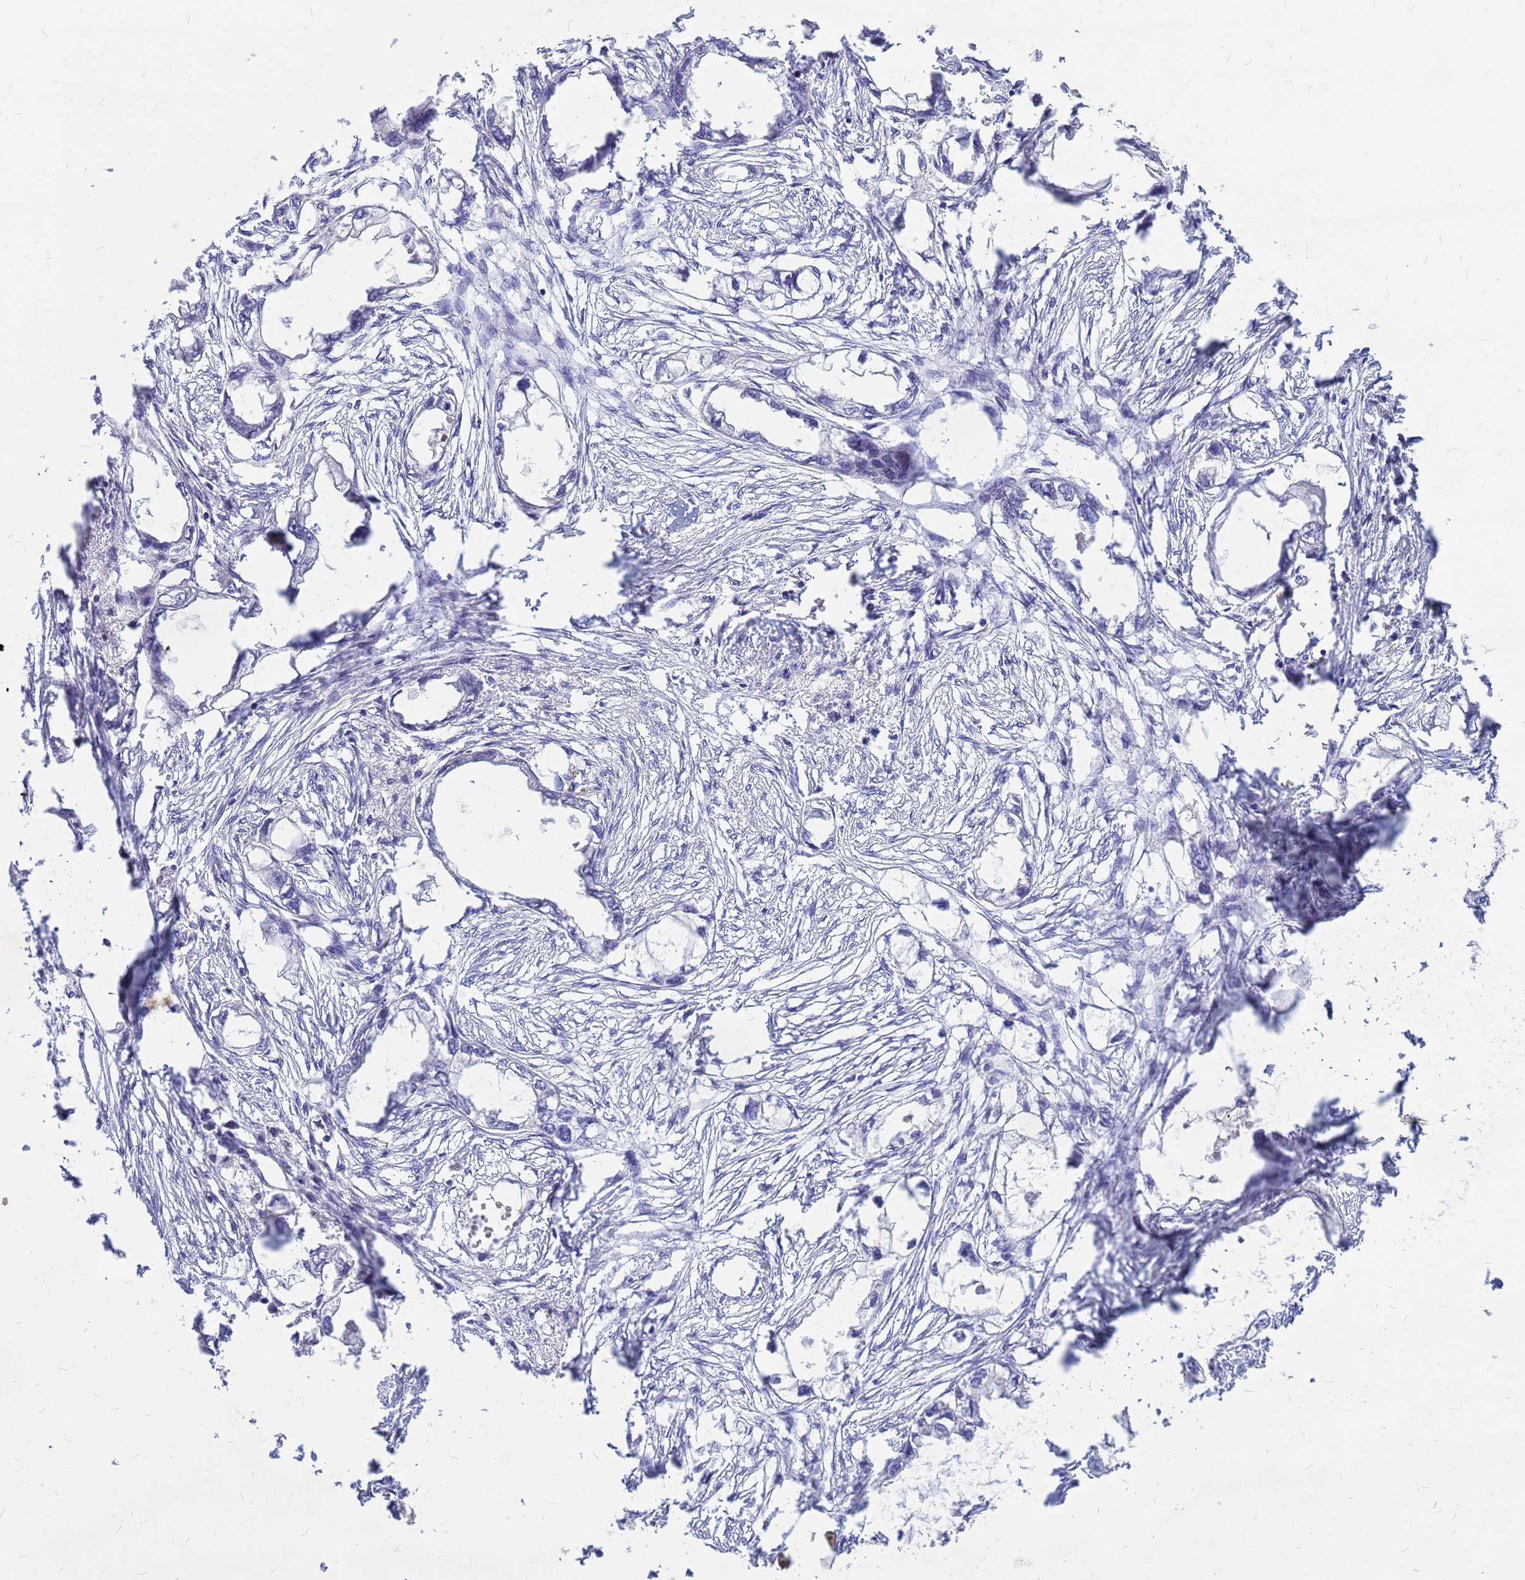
{"staining": {"intensity": "negative", "quantity": "none", "location": "none"}, "tissue": "endometrial cancer", "cell_type": "Tumor cells", "image_type": "cancer", "snomed": [{"axis": "morphology", "description": "Adenocarcinoma, NOS"}, {"axis": "morphology", "description": "Adenocarcinoma, metastatic, NOS"}, {"axis": "topography", "description": "Adipose tissue"}, {"axis": "topography", "description": "Endometrium"}], "caption": "Immunohistochemical staining of adenocarcinoma (endometrial) displays no significant positivity in tumor cells.", "gene": "SRGAP3", "patient": {"sex": "female", "age": 67}}